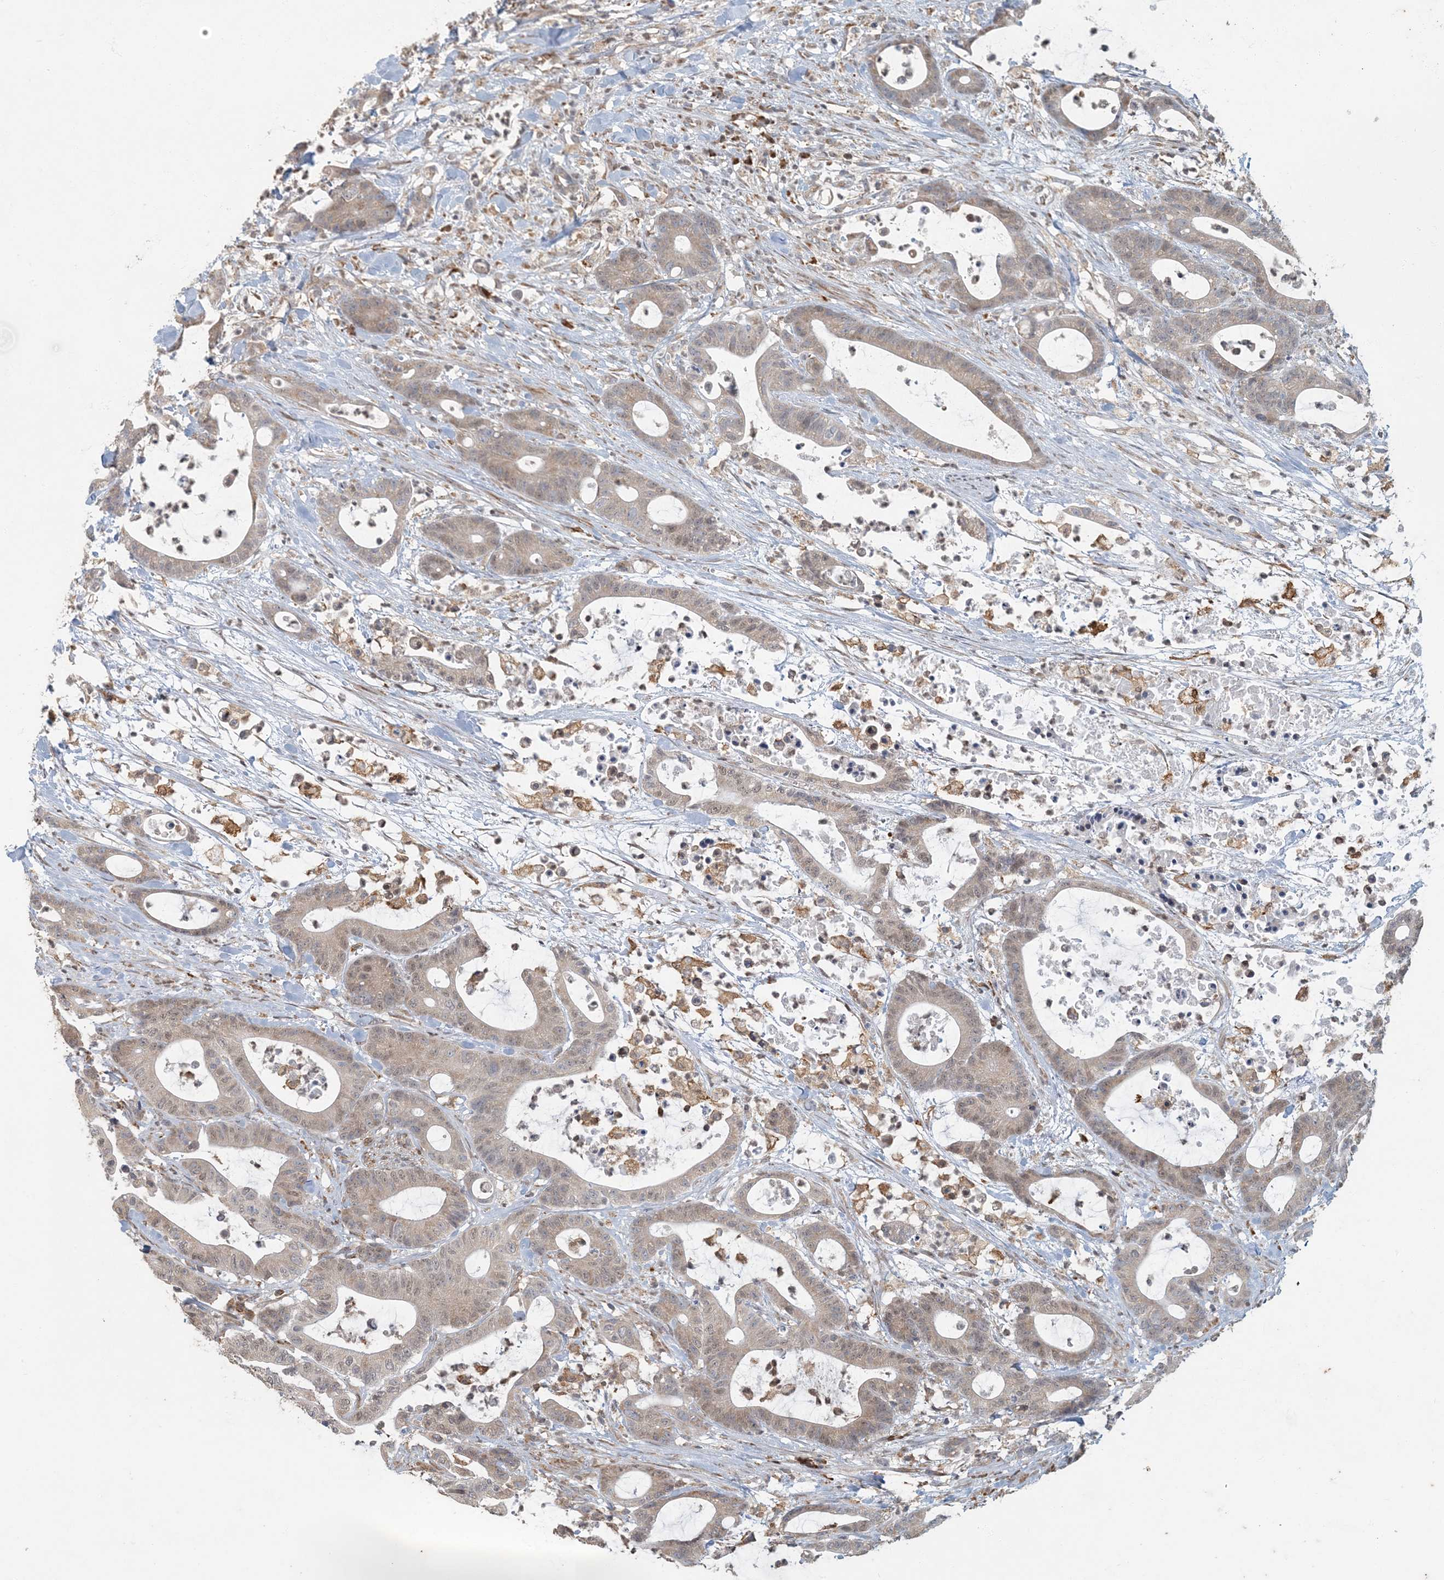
{"staining": {"intensity": "weak", "quantity": ">75%", "location": "cytoplasmic/membranous,nuclear"}, "tissue": "colorectal cancer", "cell_type": "Tumor cells", "image_type": "cancer", "snomed": [{"axis": "morphology", "description": "Adenocarcinoma, NOS"}, {"axis": "topography", "description": "Colon"}], "caption": "Weak cytoplasmic/membranous and nuclear expression is identified in approximately >75% of tumor cells in colorectal cancer.", "gene": "AK9", "patient": {"sex": "female", "age": 84}}